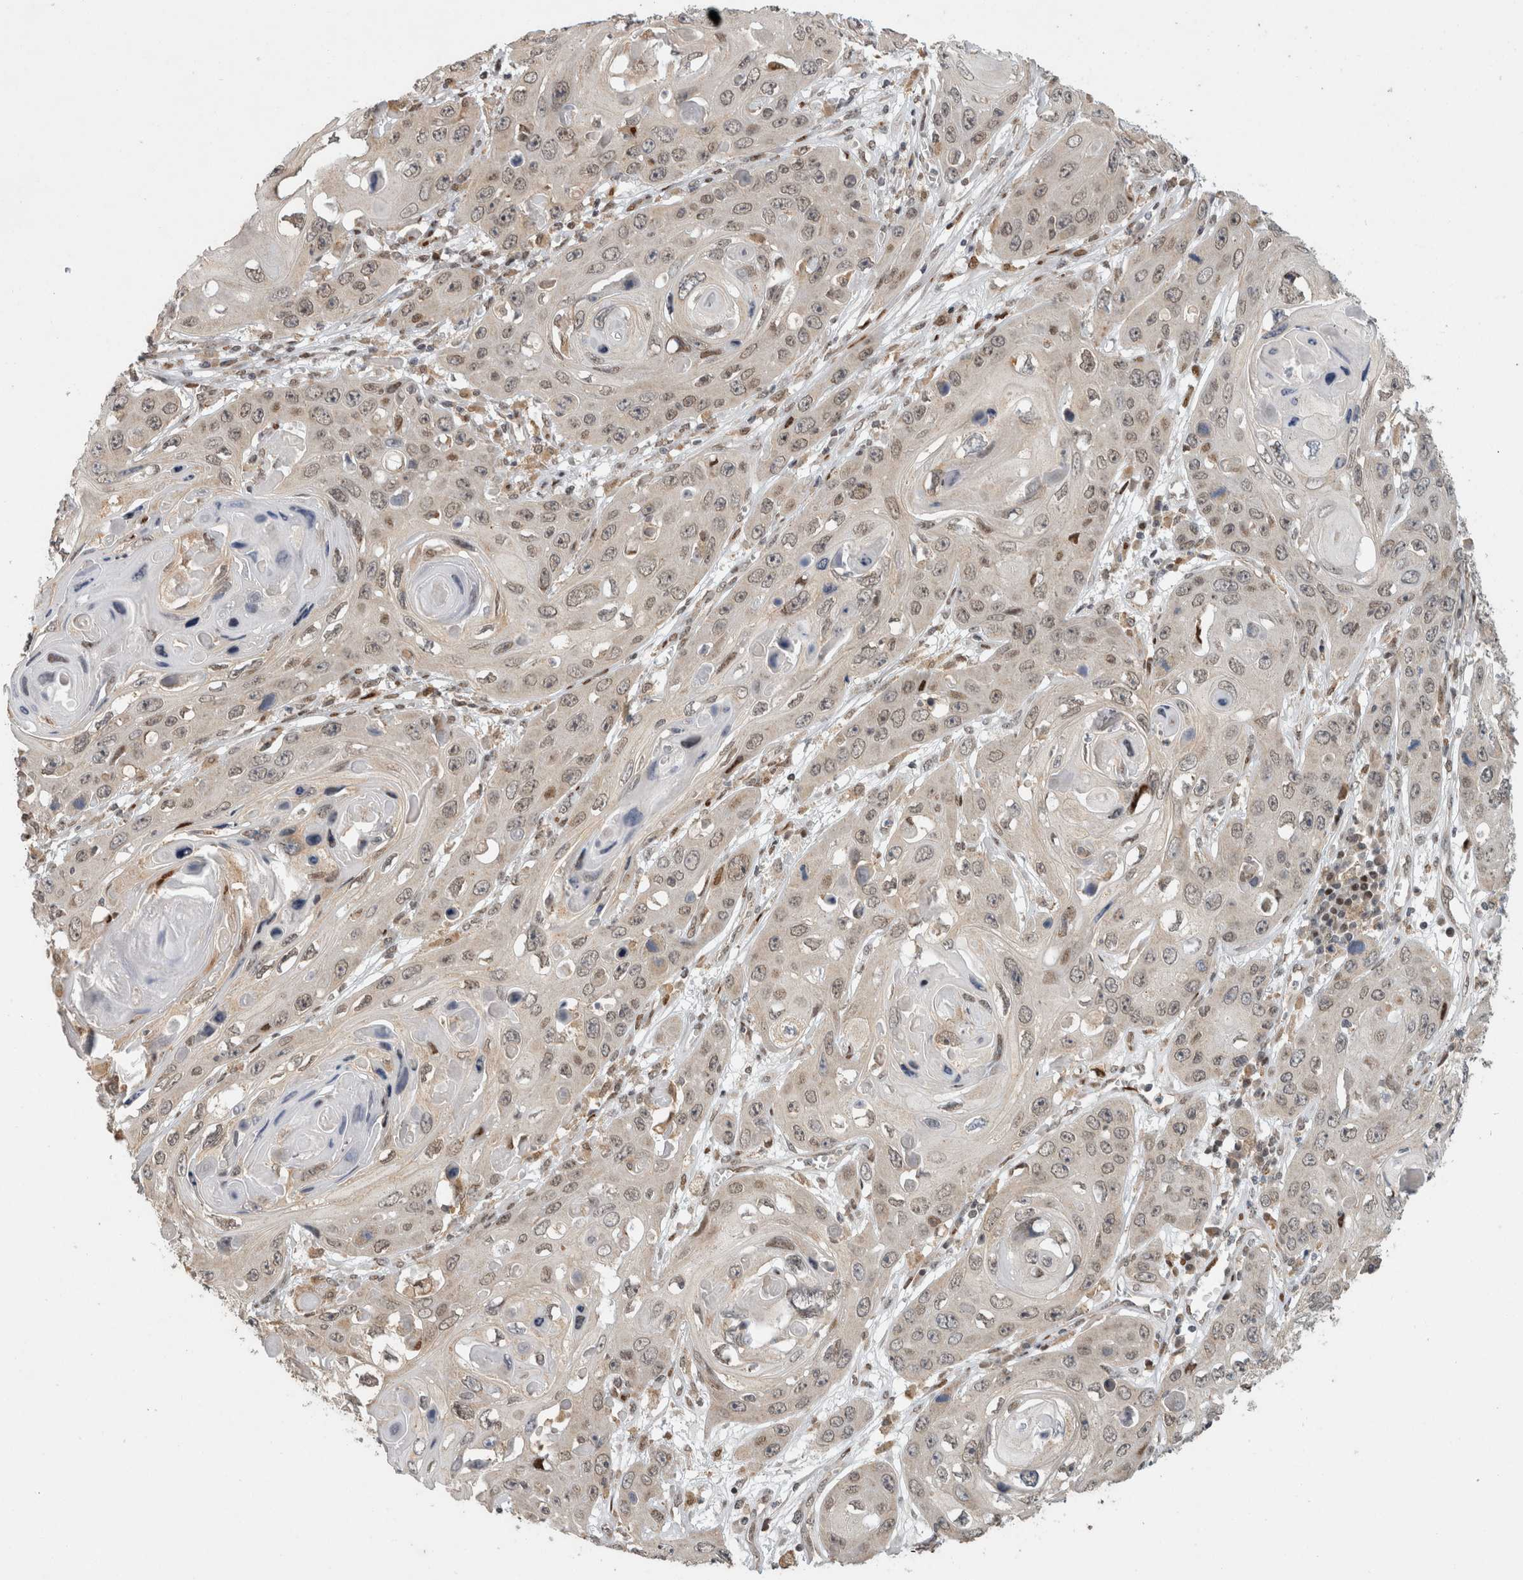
{"staining": {"intensity": "weak", "quantity": "<25%", "location": "nuclear"}, "tissue": "skin cancer", "cell_type": "Tumor cells", "image_type": "cancer", "snomed": [{"axis": "morphology", "description": "Squamous cell carcinoma, NOS"}, {"axis": "topography", "description": "Skin"}], "caption": "This is a micrograph of immunohistochemistry staining of skin cancer, which shows no expression in tumor cells.", "gene": "C8orf58", "patient": {"sex": "male", "age": 55}}